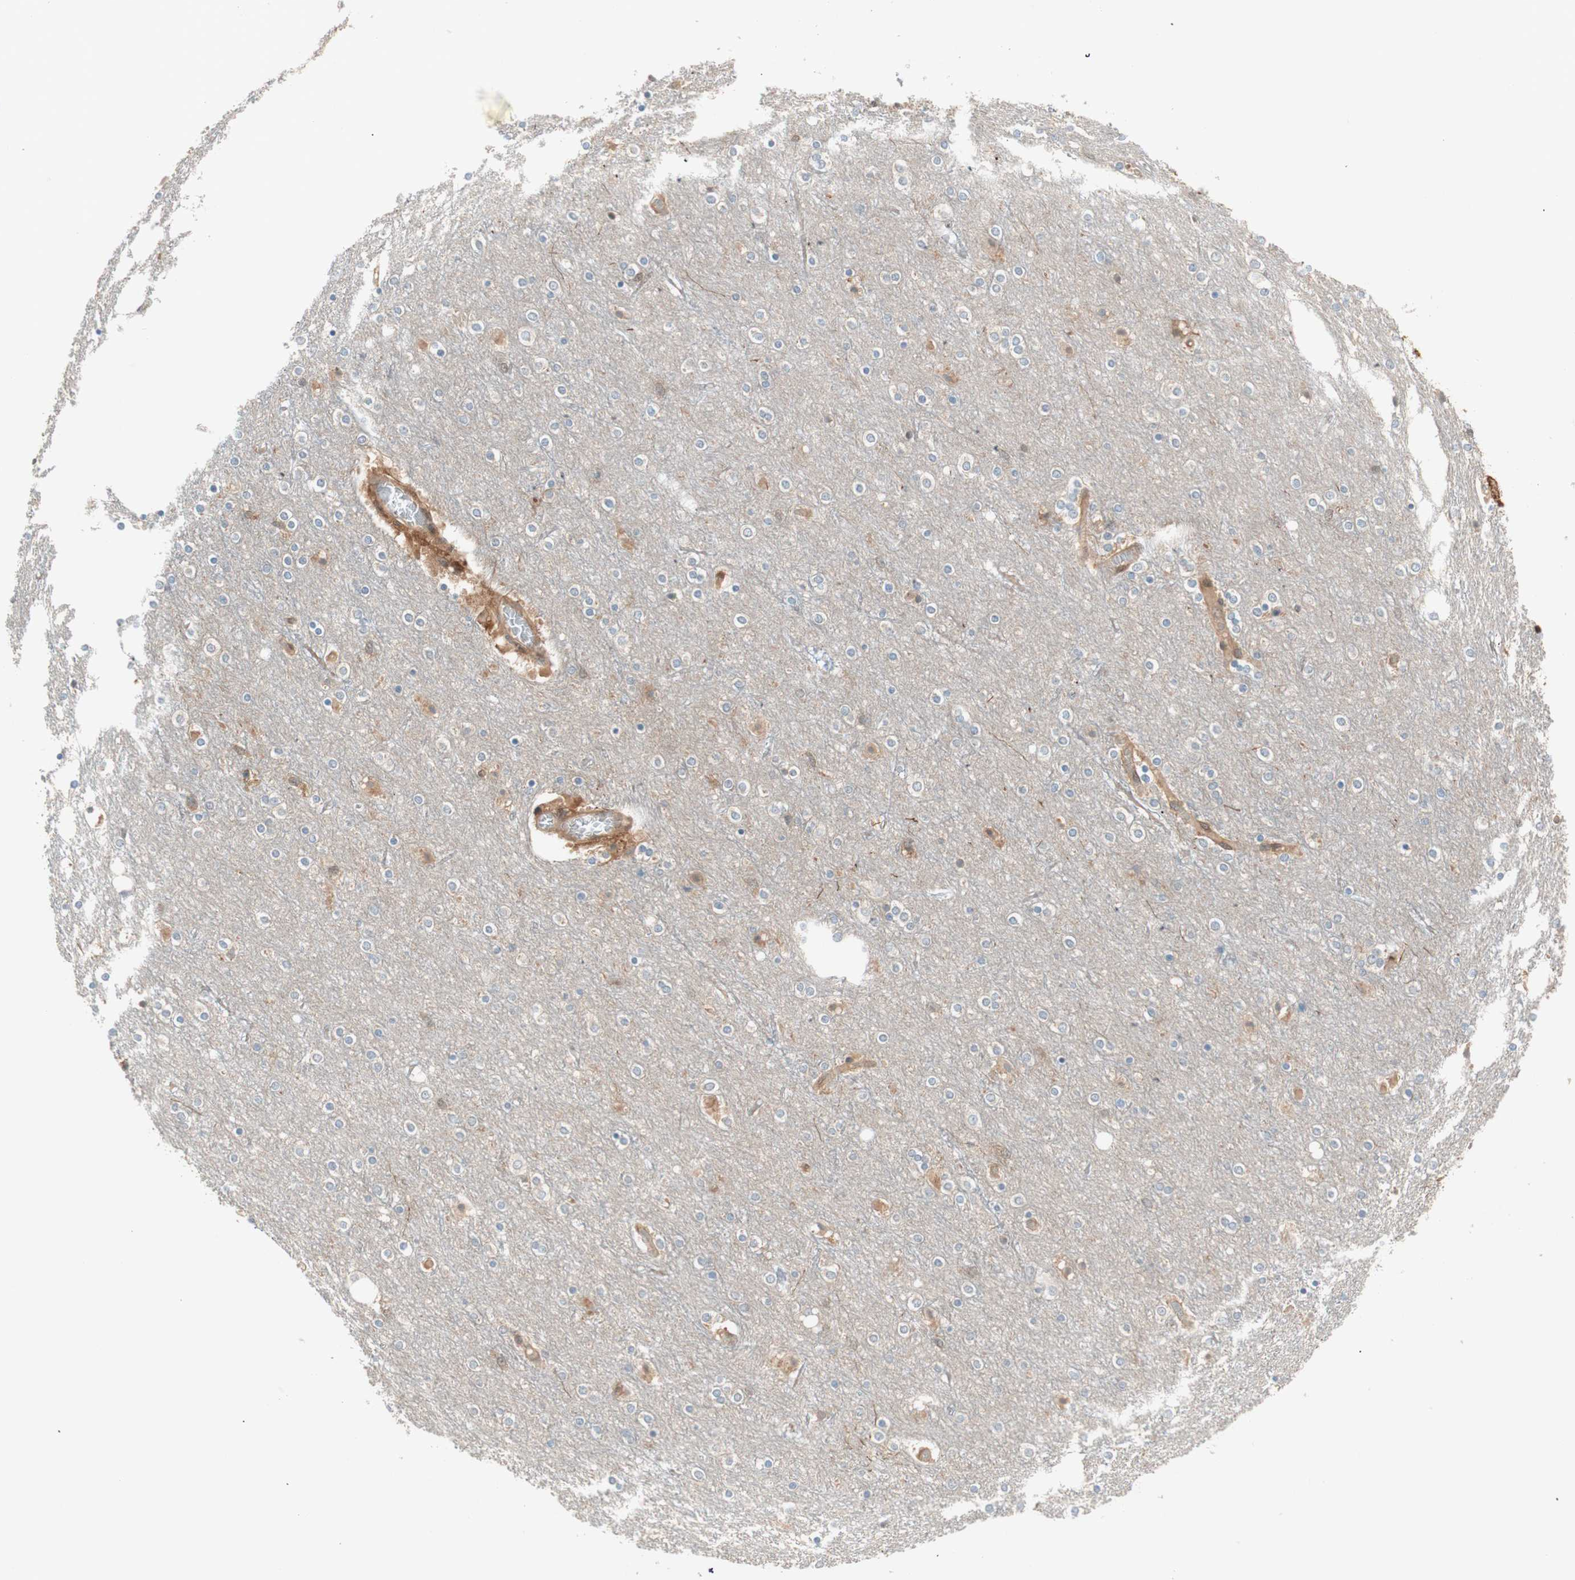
{"staining": {"intensity": "moderate", "quantity": ">75%", "location": "cytoplasmic/membranous"}, "tissue": "cerebral cortex", "cell_type": "Endothelial cells", "image_type": "normal", "snomed": [{"axis": "morphology", "description": "Normal tissue, NOS"}, {"axis": "topography", "description": "Cerebral cortex"}], "caption": "Immunohistochemistry photomicrograph of normal human cerebral cortex stained for a protein (brown), which exhibits medium levels of moderate cytoplasmic/membranous expression in approximately >75% of endothelial cells.", "gene": "GALT", "patient": {"sex": "female", "age": 54}}